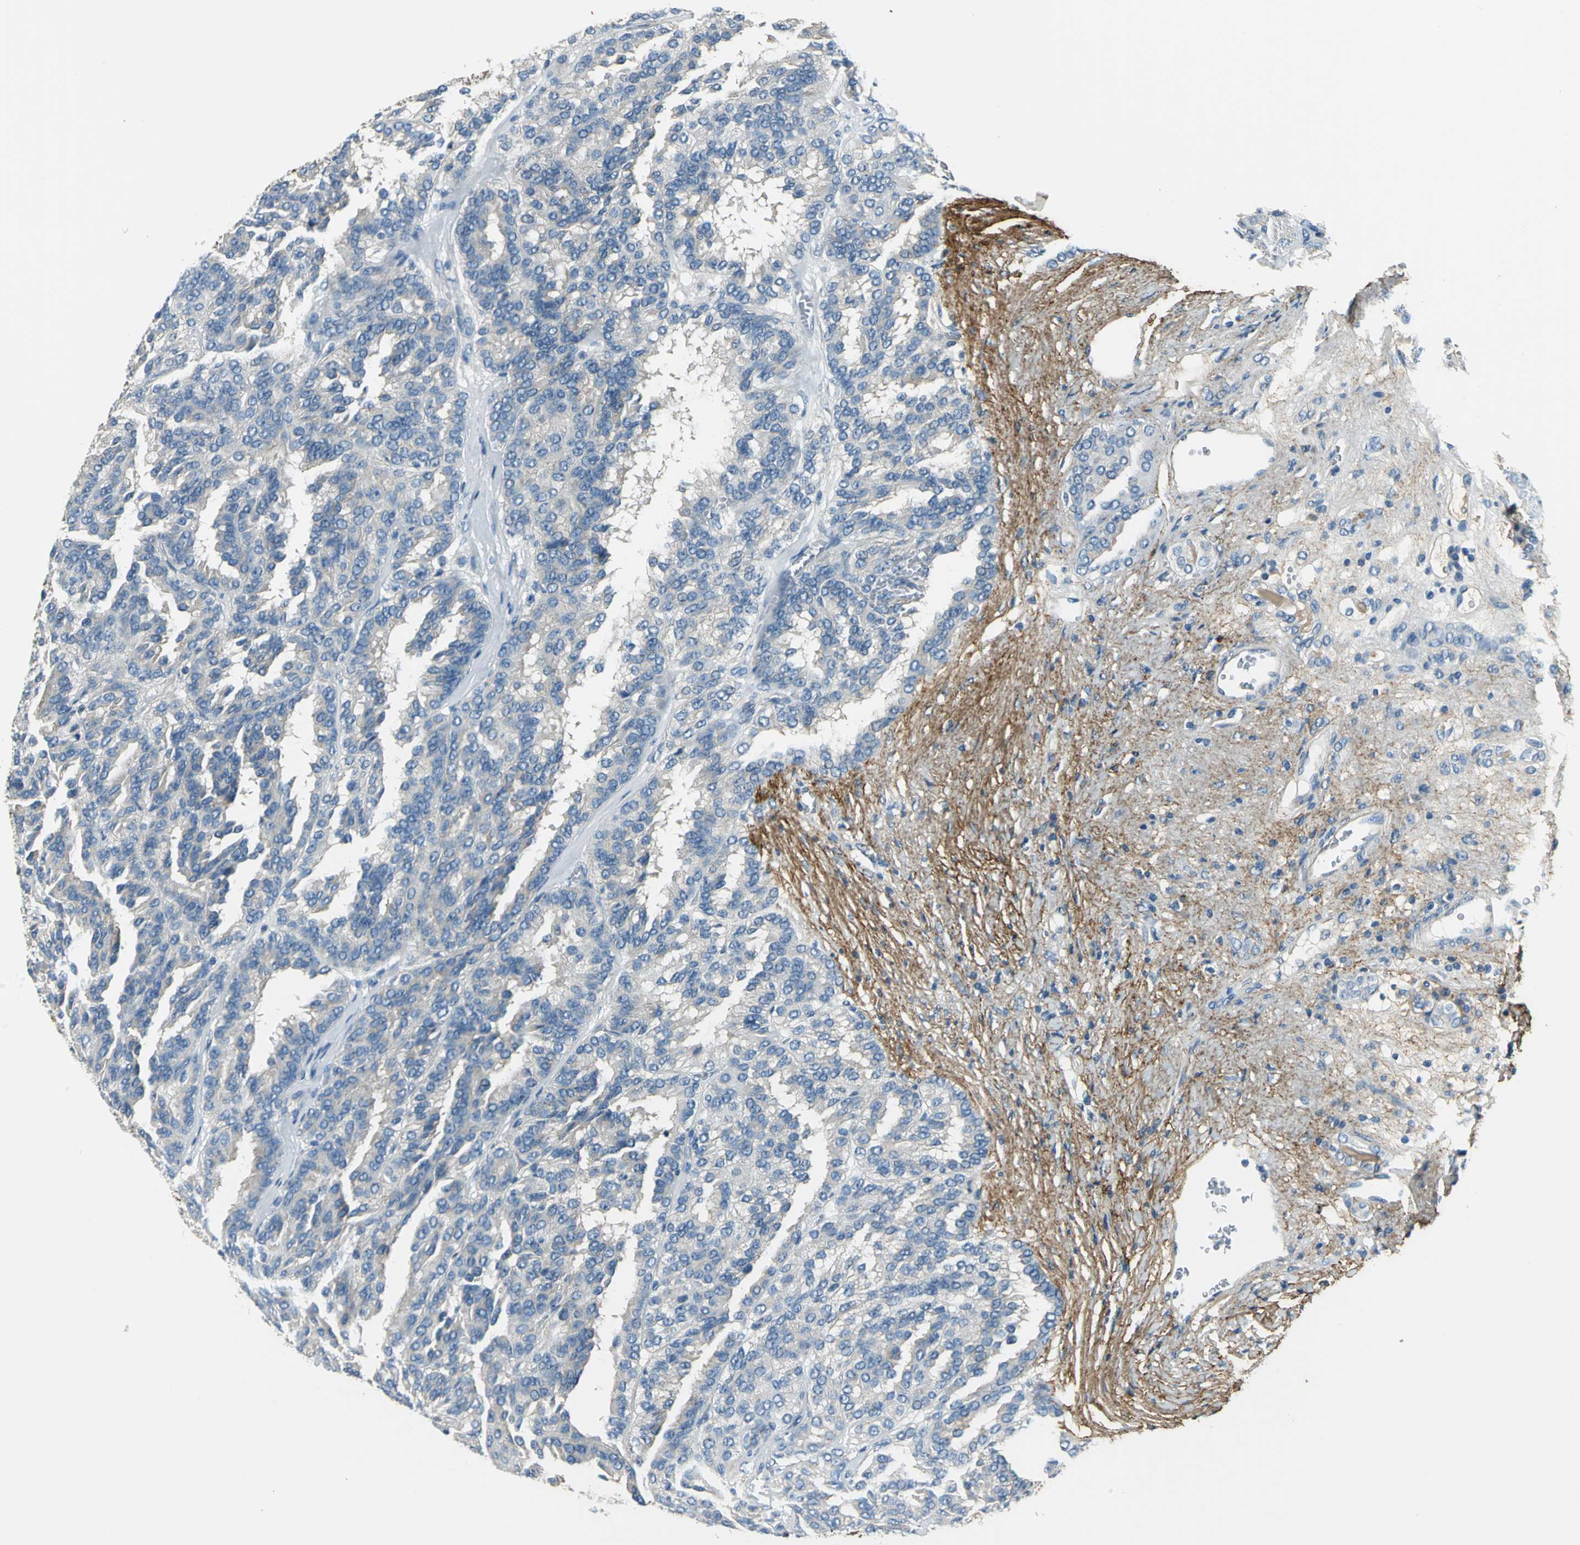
{"staining": {"intensity": "weak", "quantity": "25%-75%", "location": "cytoplasmic/membranous"}, "tissue": "renal cancer", "cell_type": "Tumor cells", "image_type": "cancer", "snomed": [{"axis": "morphology", "description": "Adenocarcinoma, NOS"}, {"axis": "topography", "description": "Kidney"}], "caption": "IHC (DAB (3,3'-diaminobenzidine)) staining of renal adenocarcinoma demonstrates weak cytoplasmic/membranous protein expression in approximately 25%-75% of tumor cells.", "gene": "SLC16A7", "patient": {"sex": "male", "age": 46}}